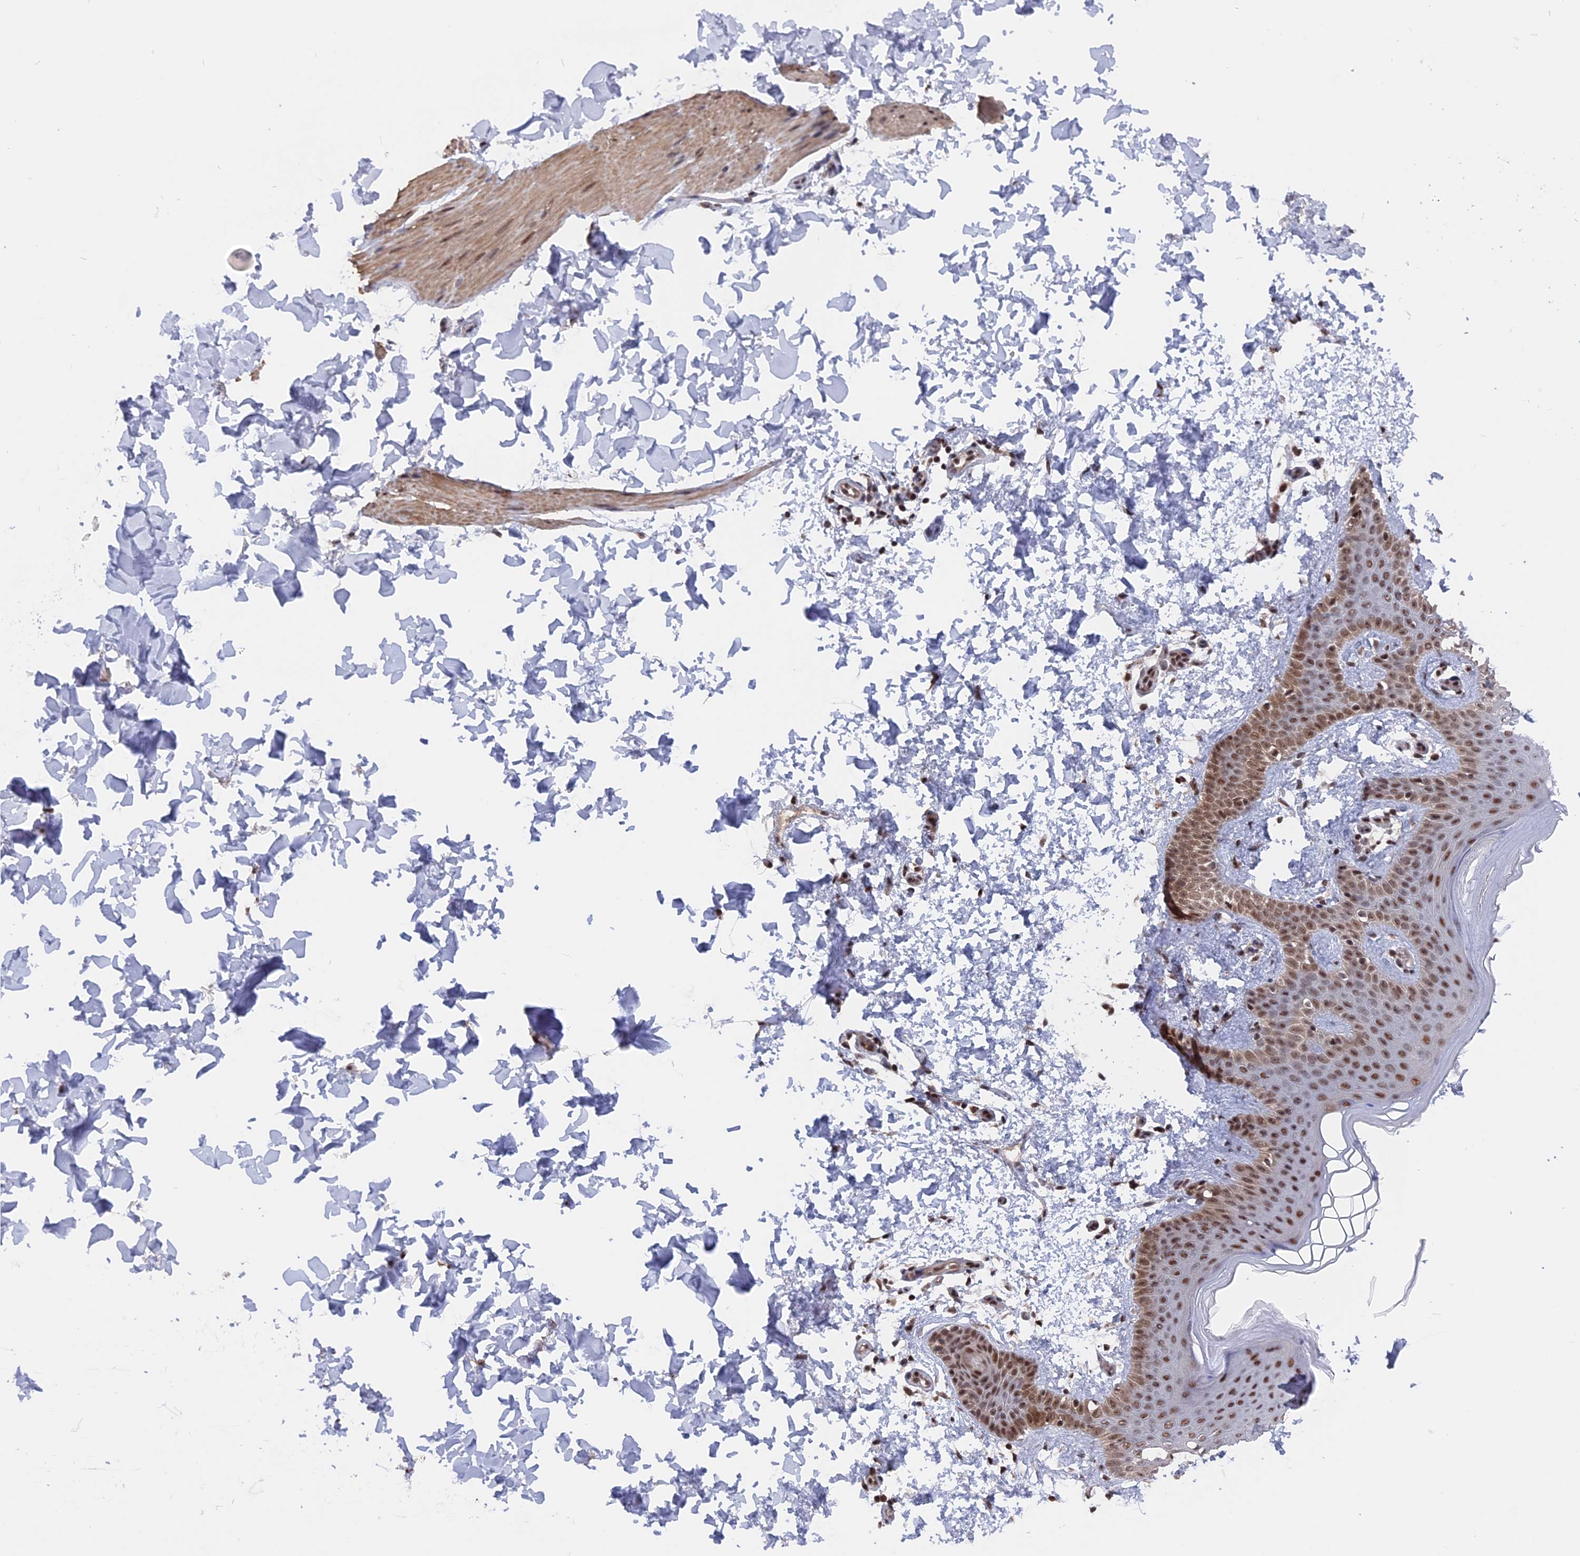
{"staining": {"intensity": "strong", "quantity": ">75%", "location": "nuclear"}, "tissue": "skin", "cell_type": "Fibroblasts", "image_type": "normal", "snomed": [{"axis": "morphology", "description": "Normal tissue, NOS"}, {"axis": "topography", "description": "Skin"}], "caption": "IHC (DAB) staining of normal skin shows strong nuclear protein expression in about >75% of fibroblasts.", "gene": "SF3A2", "patient": {"sex": "male", "age": 36}}